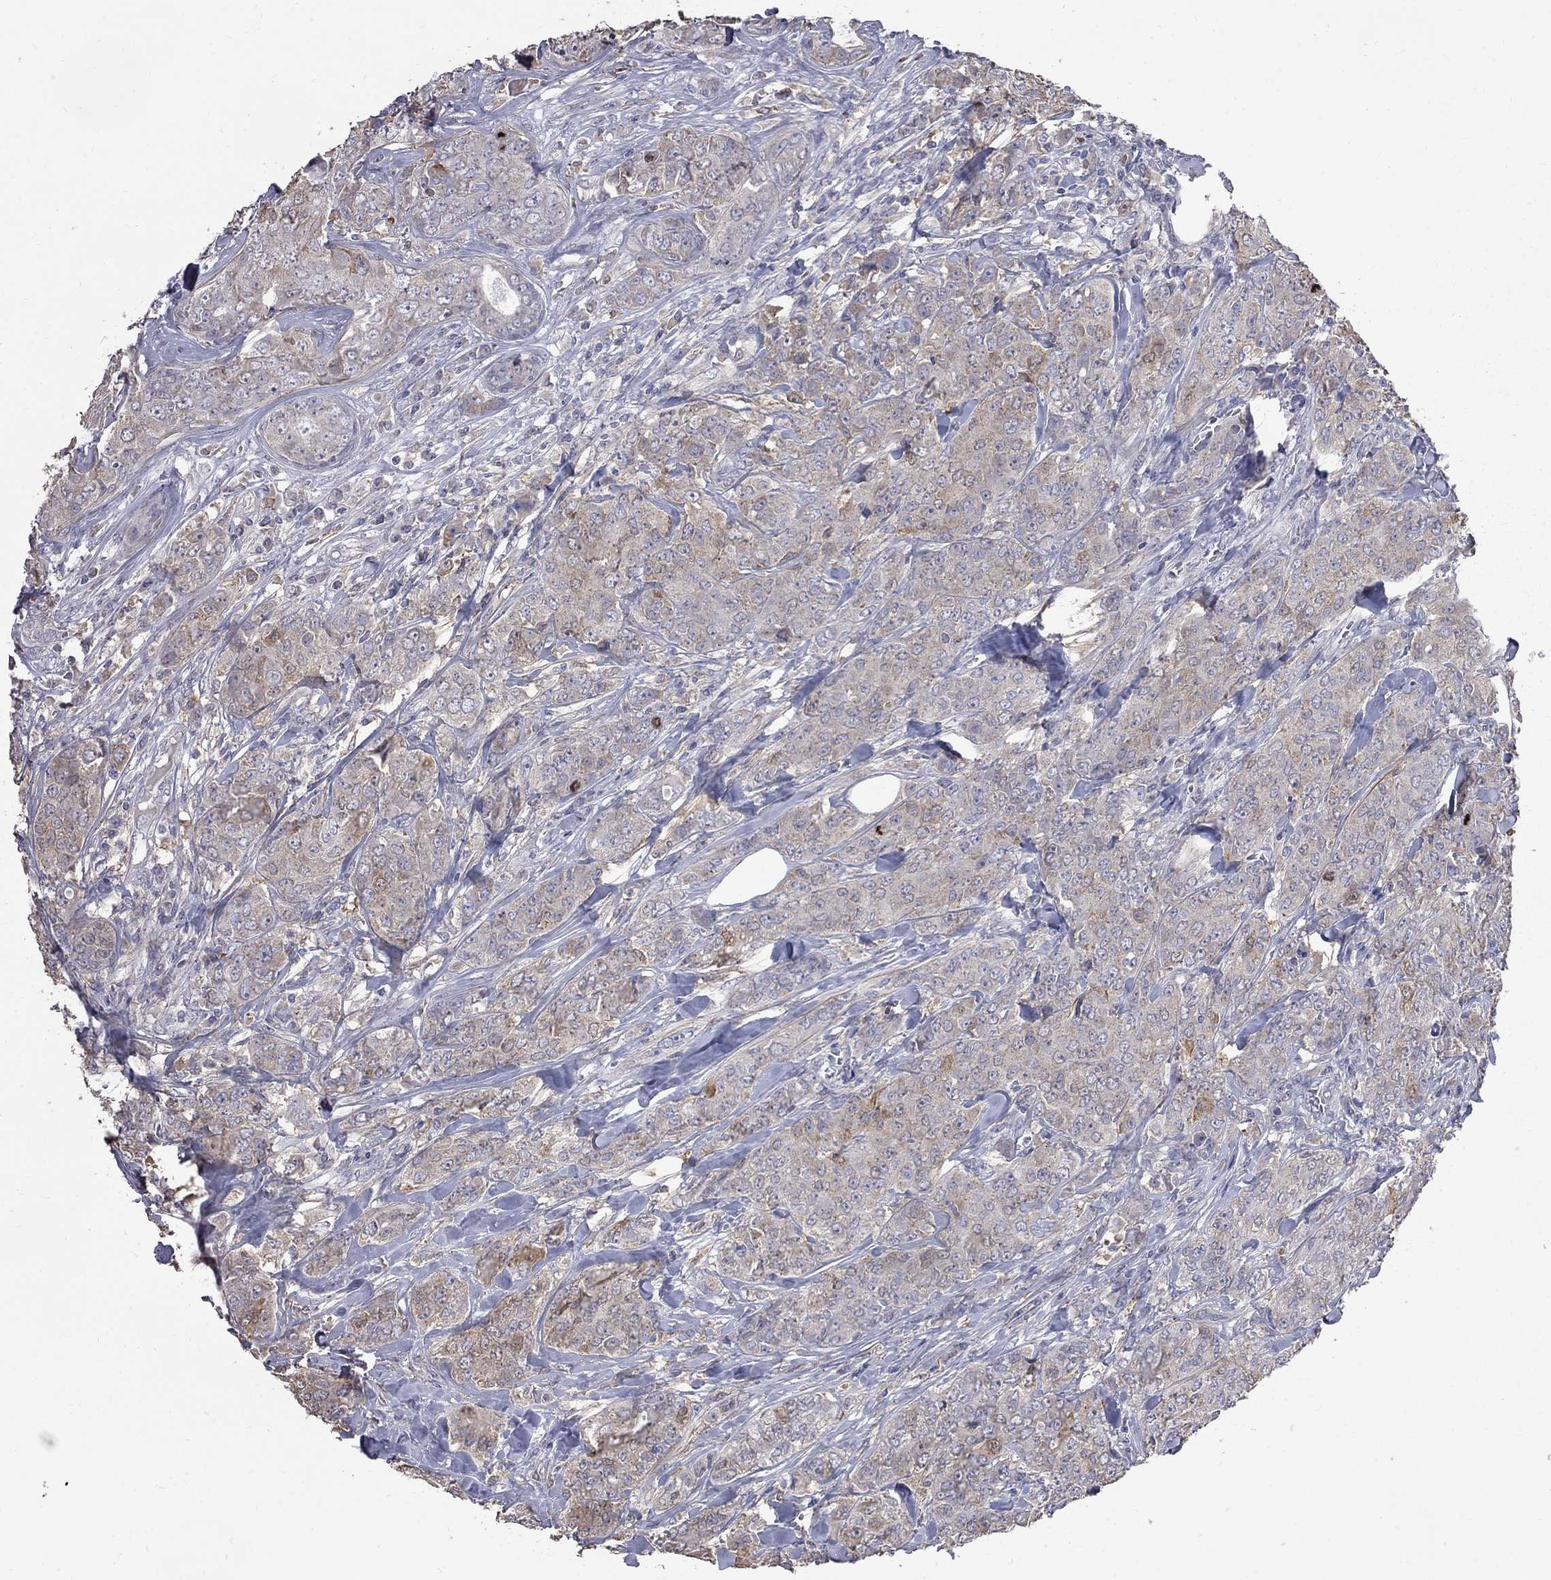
{"staining": {"intensity": "weak", "quantity": "<25%", "location": "cytoplasmic/membranous"}, "tissue": "breast cancer", "cell_type": "Tumor cells", "image_type": "cancer", "snomed": [{"axis": "morphology", "description": "Duct carcinoma"}, {"axis": "topography", "description": "Breast"}], "caption": "This micrograph is of breast cancer (infiltrating ductal carcinoma) stained with immunohistochemistry to label a protein in brown with the nuclei are counter-stained blue. There is no positivity in tumor cells. Nuclei are stained in blue.", "gene": "CKAP2", "patient": {"sex": "female", "age": 43}}